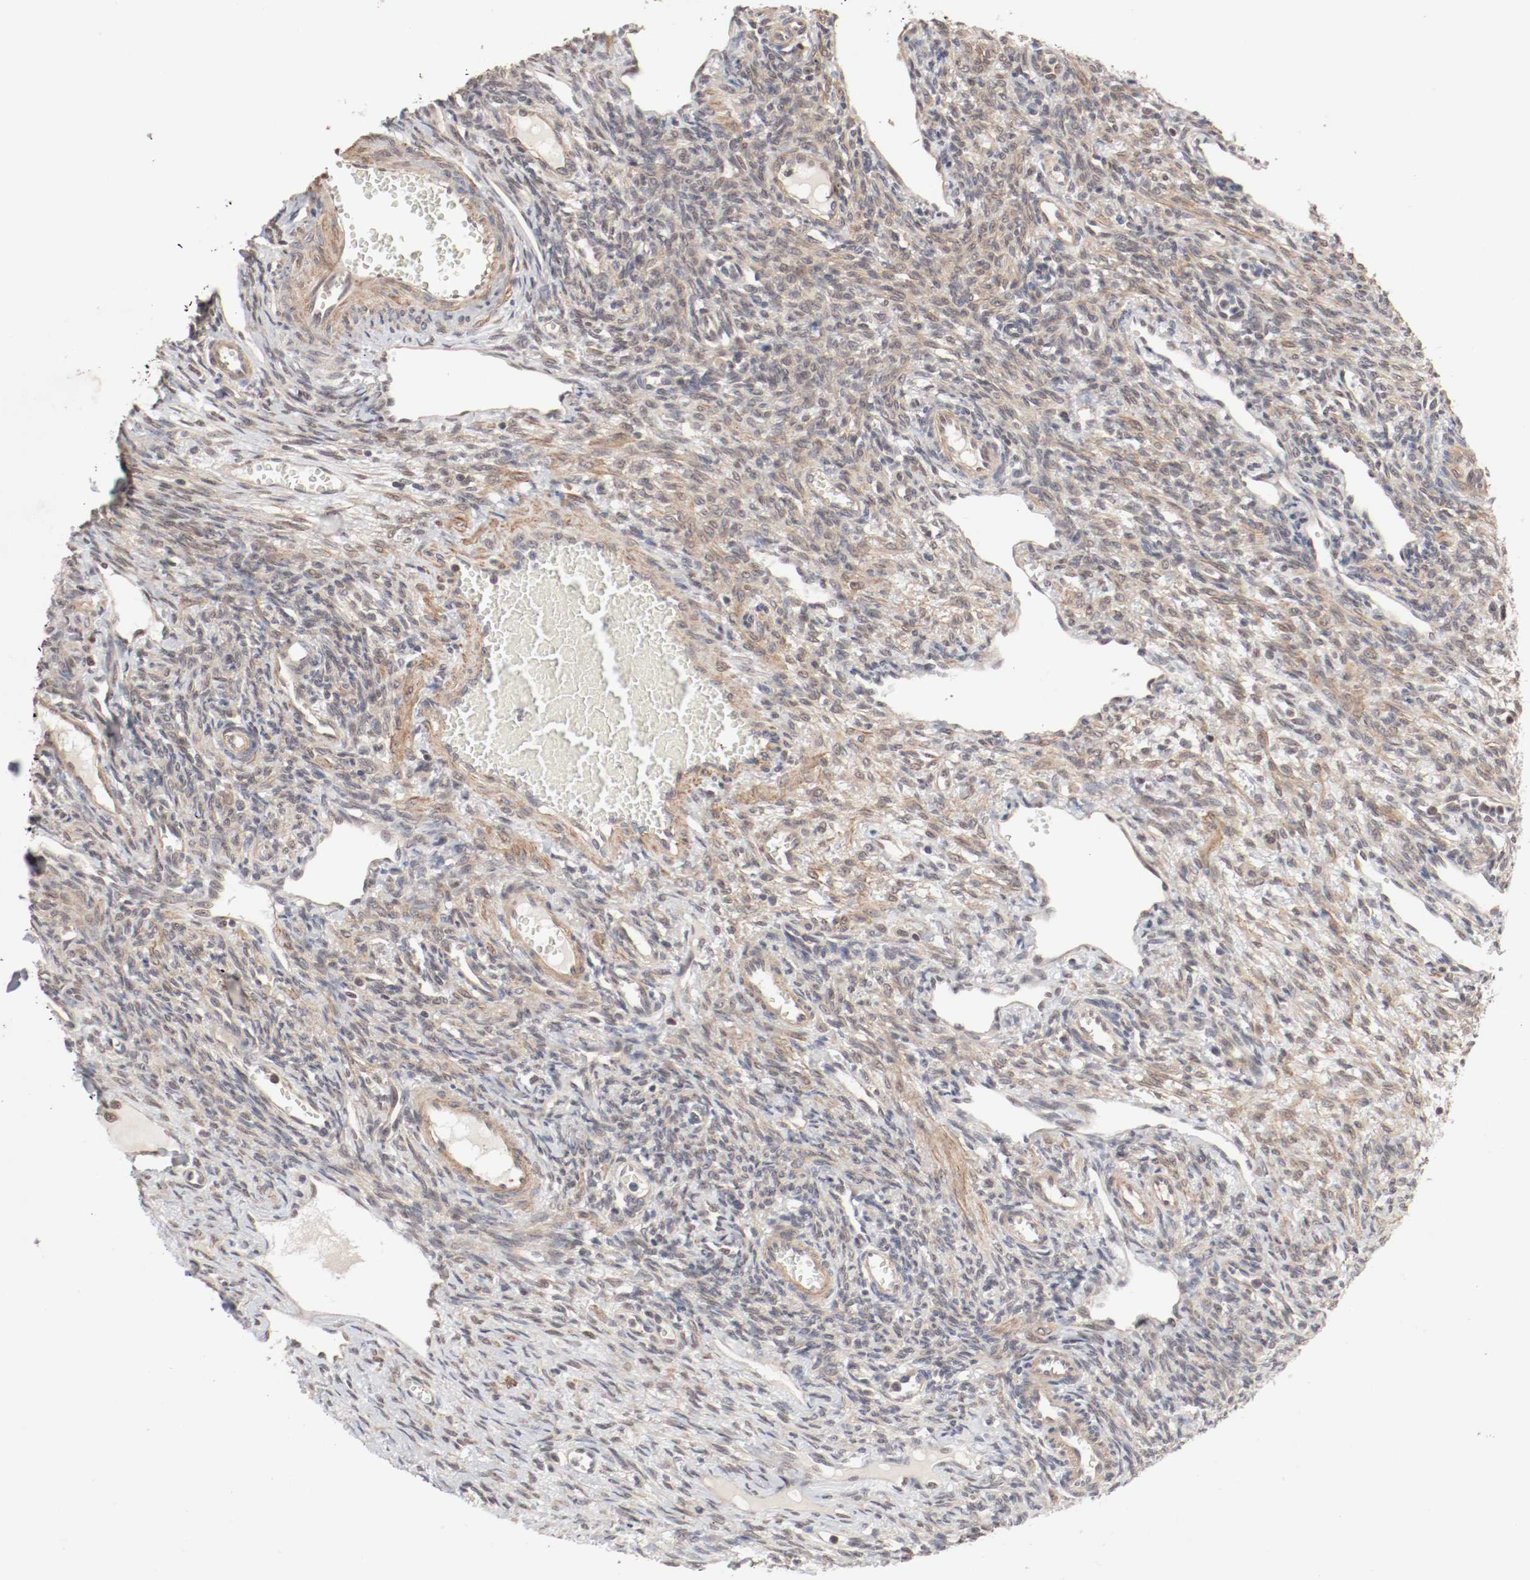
{"staining": {"intensity": "moderate", "quantity": "25%-75%", "location": "cytoplasmic/membranous,nuclear"}, "tissue": "ovary", "cell_type": "Ovarian stroma cells", "image_type": "normal", "snomed": [{"axis": "morphology", "description": "Normal tissue, NOS"}, {"axis": "topography", "description": "Ovary"}], "caption": "Immunohistochemistry photomicrograph of benign ovary: human ovary stained using IHC shows medium levels of moderate protein expression localized specifically in the cytoplasmic/membranous,nuclear of ovarian stroma cells, appearing as a cytoplasmic/membranous,nuclear brown color.", "gene": "CSNK2B", "patient": {"sex": "female", "age": 33}}